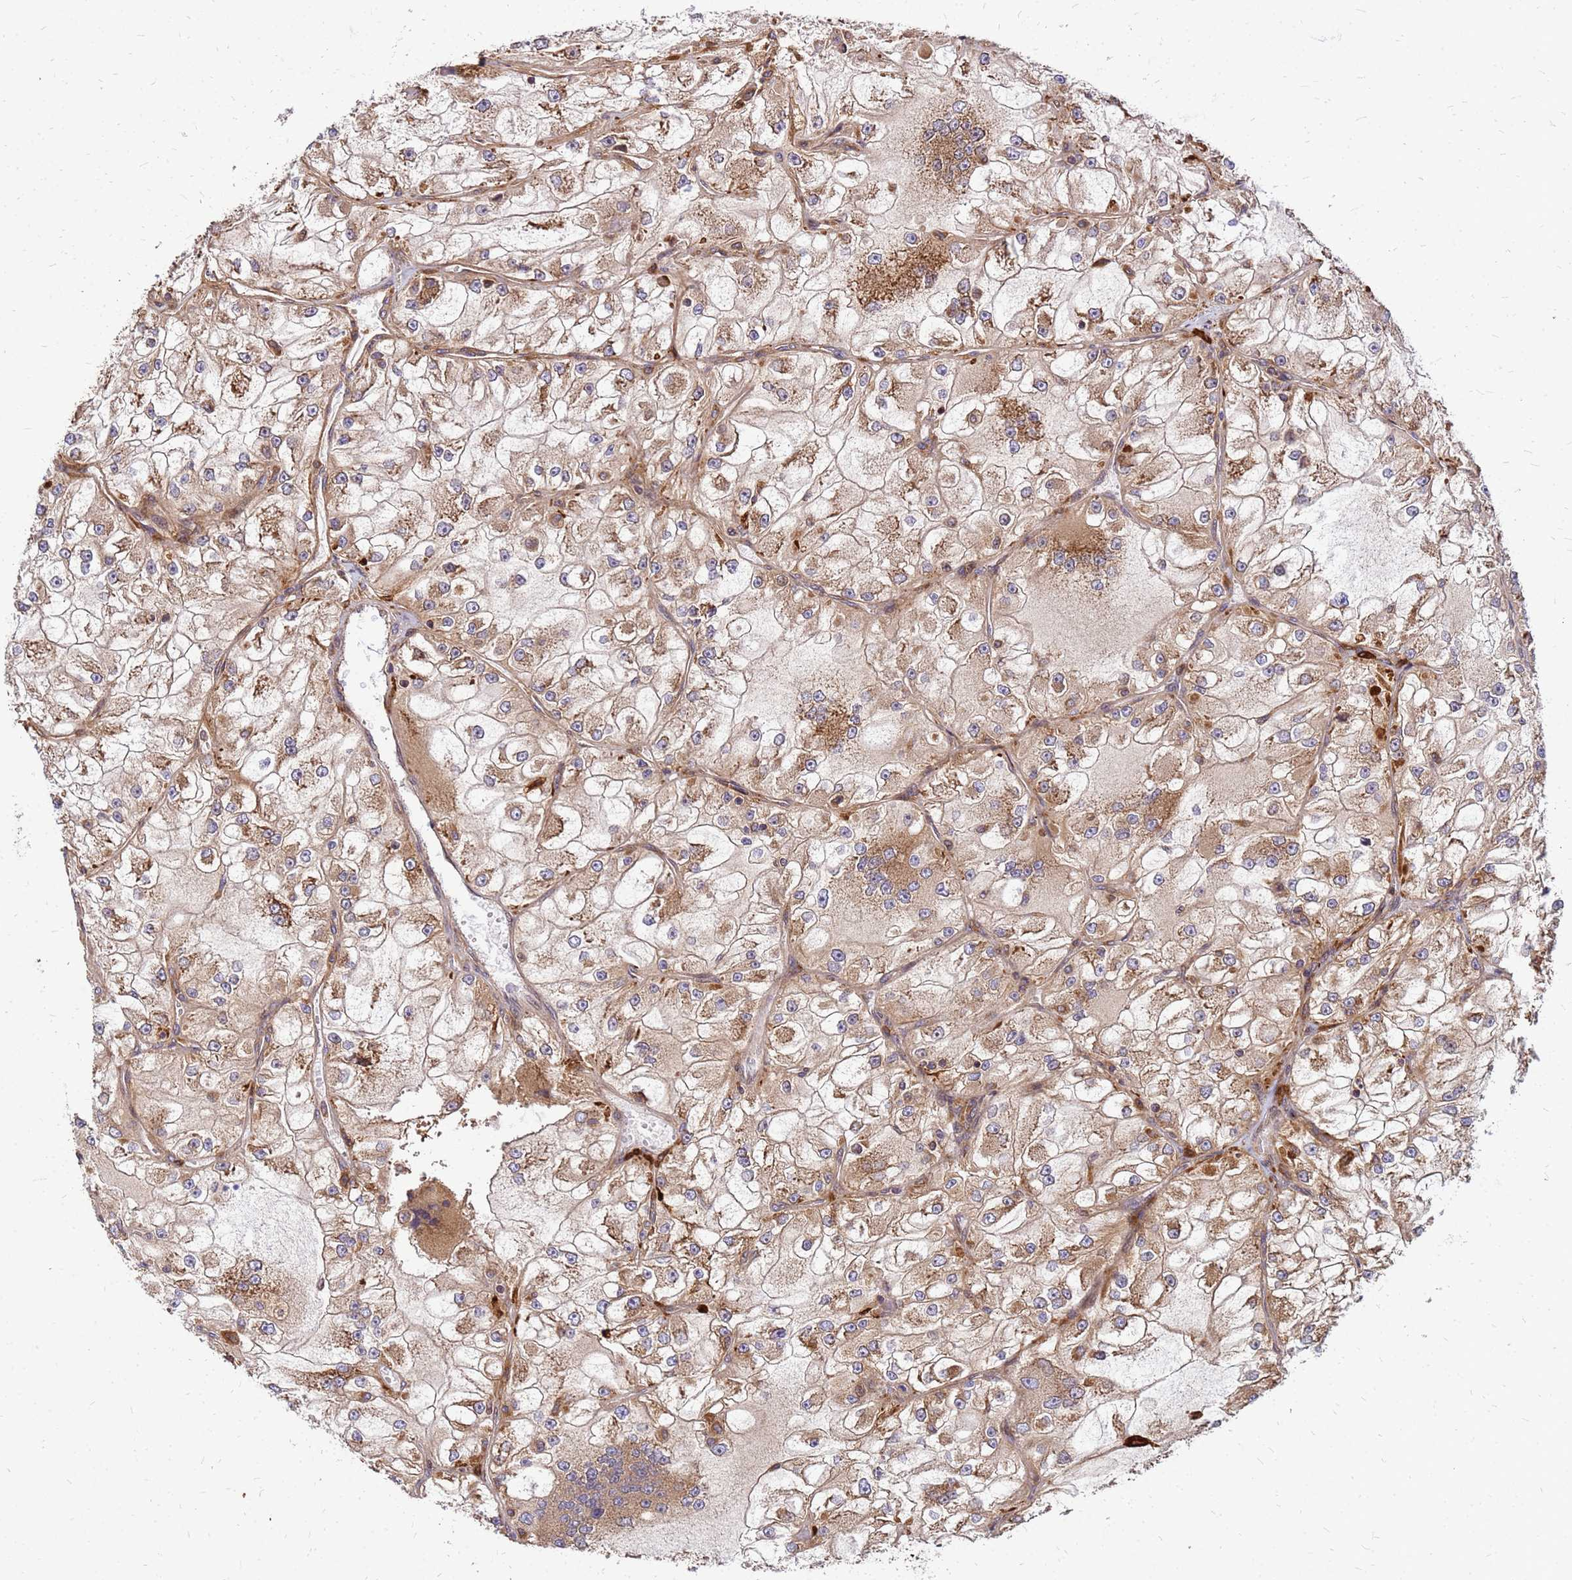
{"staining": {"intensity": "moderate", "quantity": ">75%", "location": "cytoplasmic/membranous"}, "tissue": "renal cancer", "cell_type": "Tumor cells", "image_type": "cancer", "snomed": [{"axis": "morphology", "description": "Adenocarcinoma, NOS"}, {"axis": "topography", "description": "Kidney"}], "caption": "Renal adenocarcinoma tissue exhibits moderate cytoplasmic/membranous staining in about >75% of tumor cells, visualized by immunohistochemistry. The protein of interest is shown in brown color, while the nuclei are stained blue.", "gene": "CYBC1", "patient": {"sex": "female", "age": 72}}